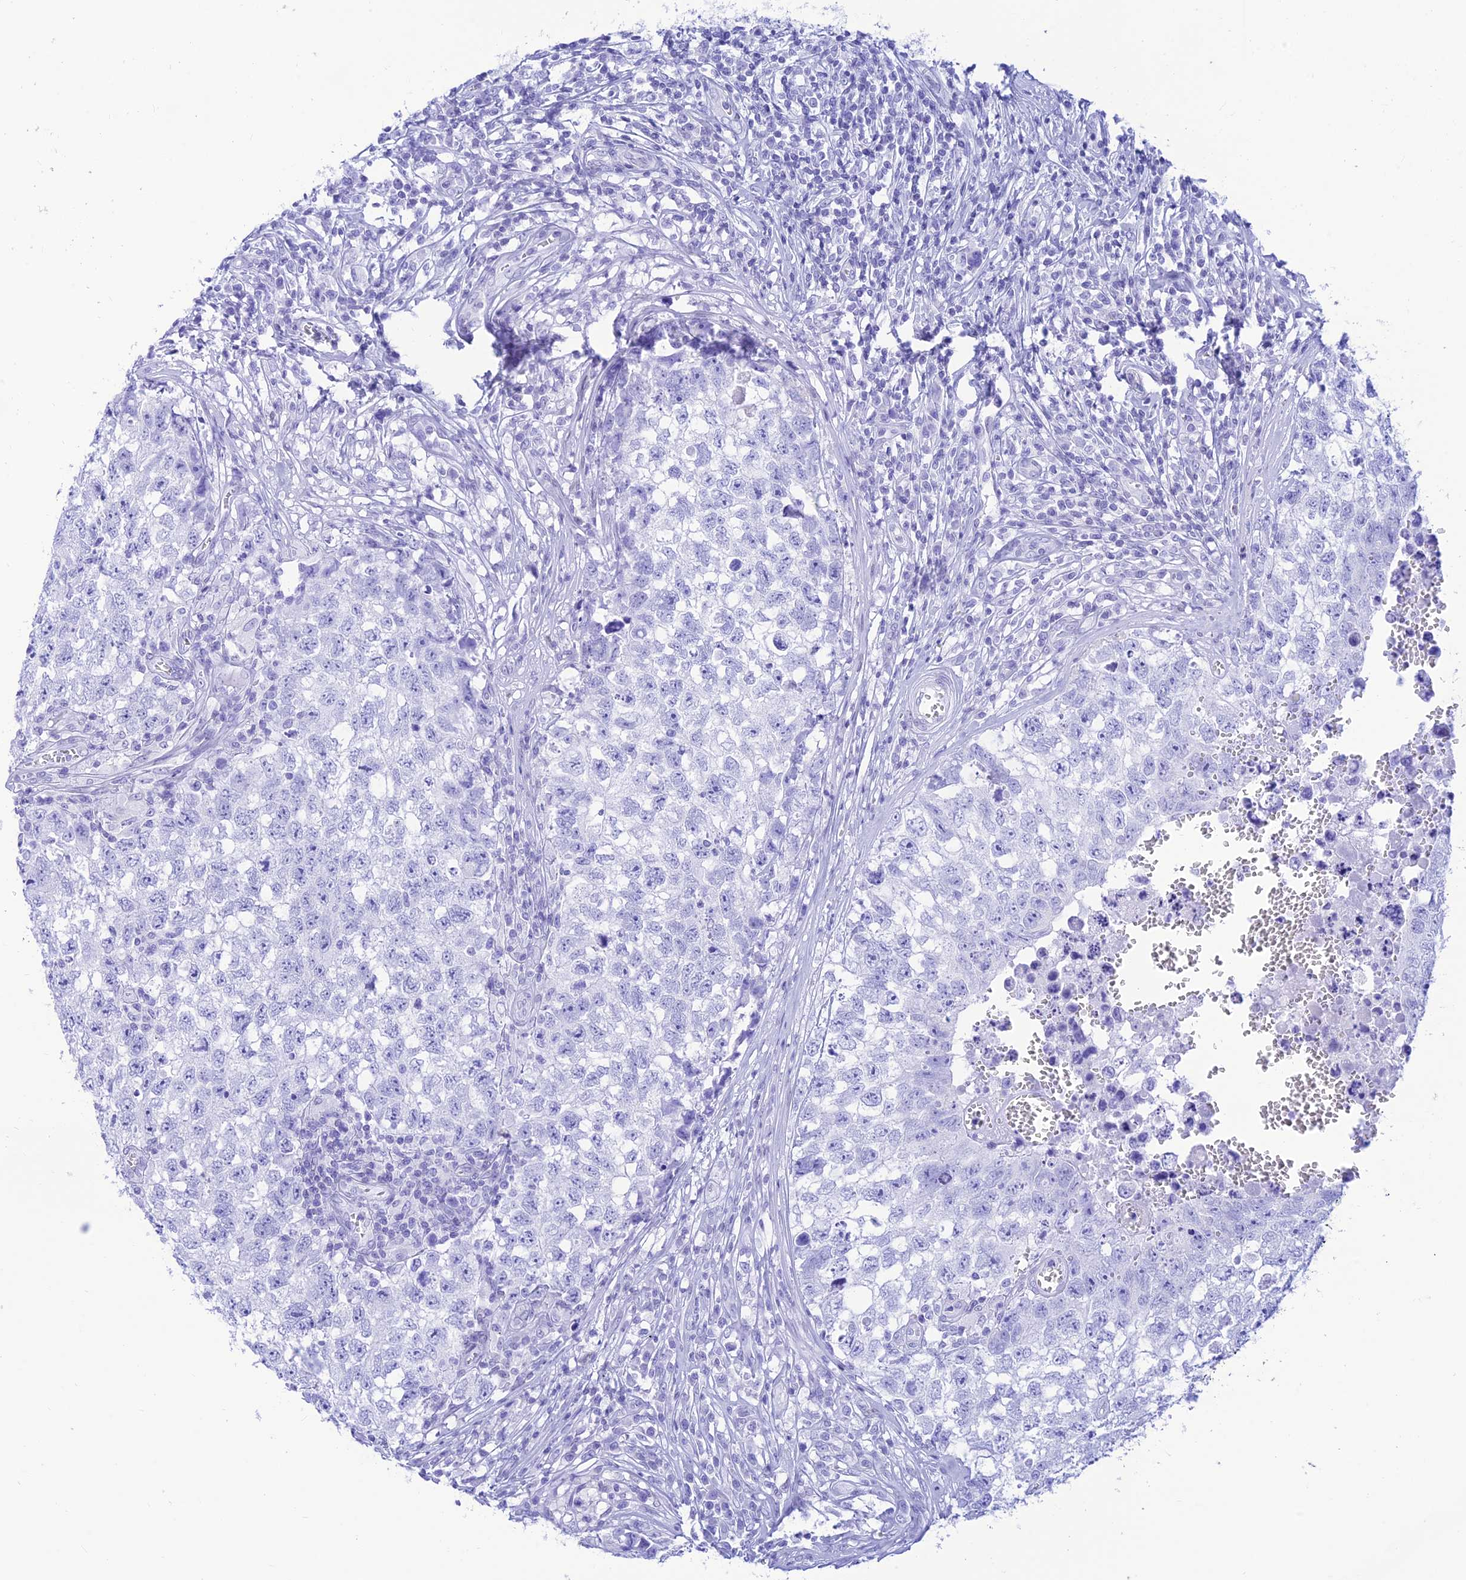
{"staining": {"intensity": "negative", "quantity": "none", "location": "none"}, "tissue": "testis cancer", "cell_type": "Tumor cells", "image_type": "cancer", "snomed": [{"axis": "morphology", "description": "Seminoma, NOS"}, {"axis": "morphology", "description": "Carcinoma, Embryonal, NOS"}, {"axis": "topography", "description": "Testis"}], "caption": "Human testis seminoma stained for a protein using immunohistochemistry demonstrates no expression in tumor cells.", "gene": "PRNP", "patient": {"sex": "male", "age": 29}}